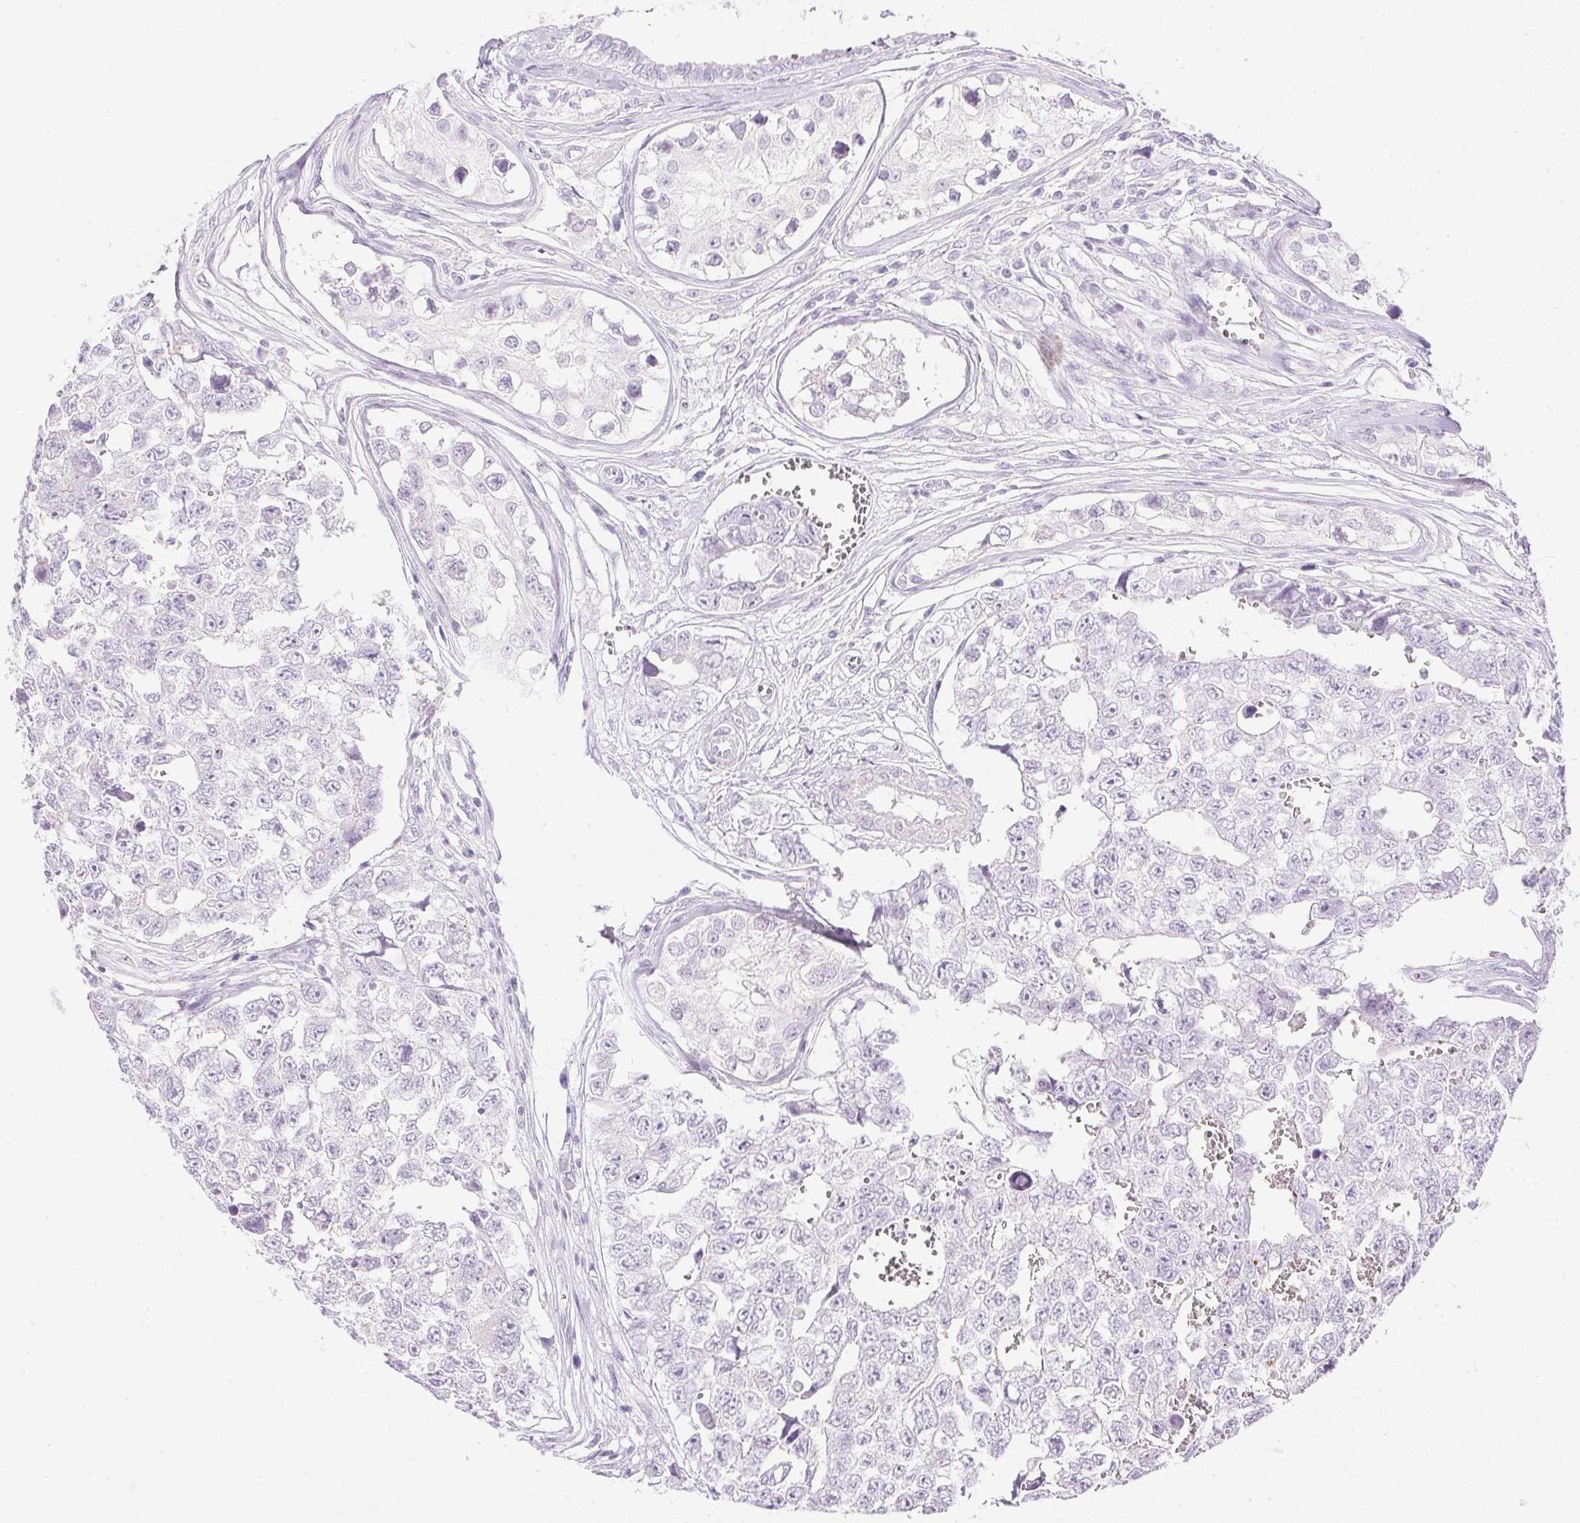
{"staining": {"intensity": "negative", "quantity": "none", "location": "none"}, "tissue": "testis cancer", "cell_type": "Tumor cells", "image_type": "cancer", "snomed": [{"axis": "morphology", "description": "Carcinoma, Embryonal, NOS"}, {"axis": "topography", "description": "Testis"}], "caption": "An IHC photomicrograph of testis cancer (embryonal carcinoma) is shown. There is no staining in tumor cells of testis cancer (embryonal carcinoma).", "gene": "CTRL", "patient": {"sex": "male", "age": 18}}